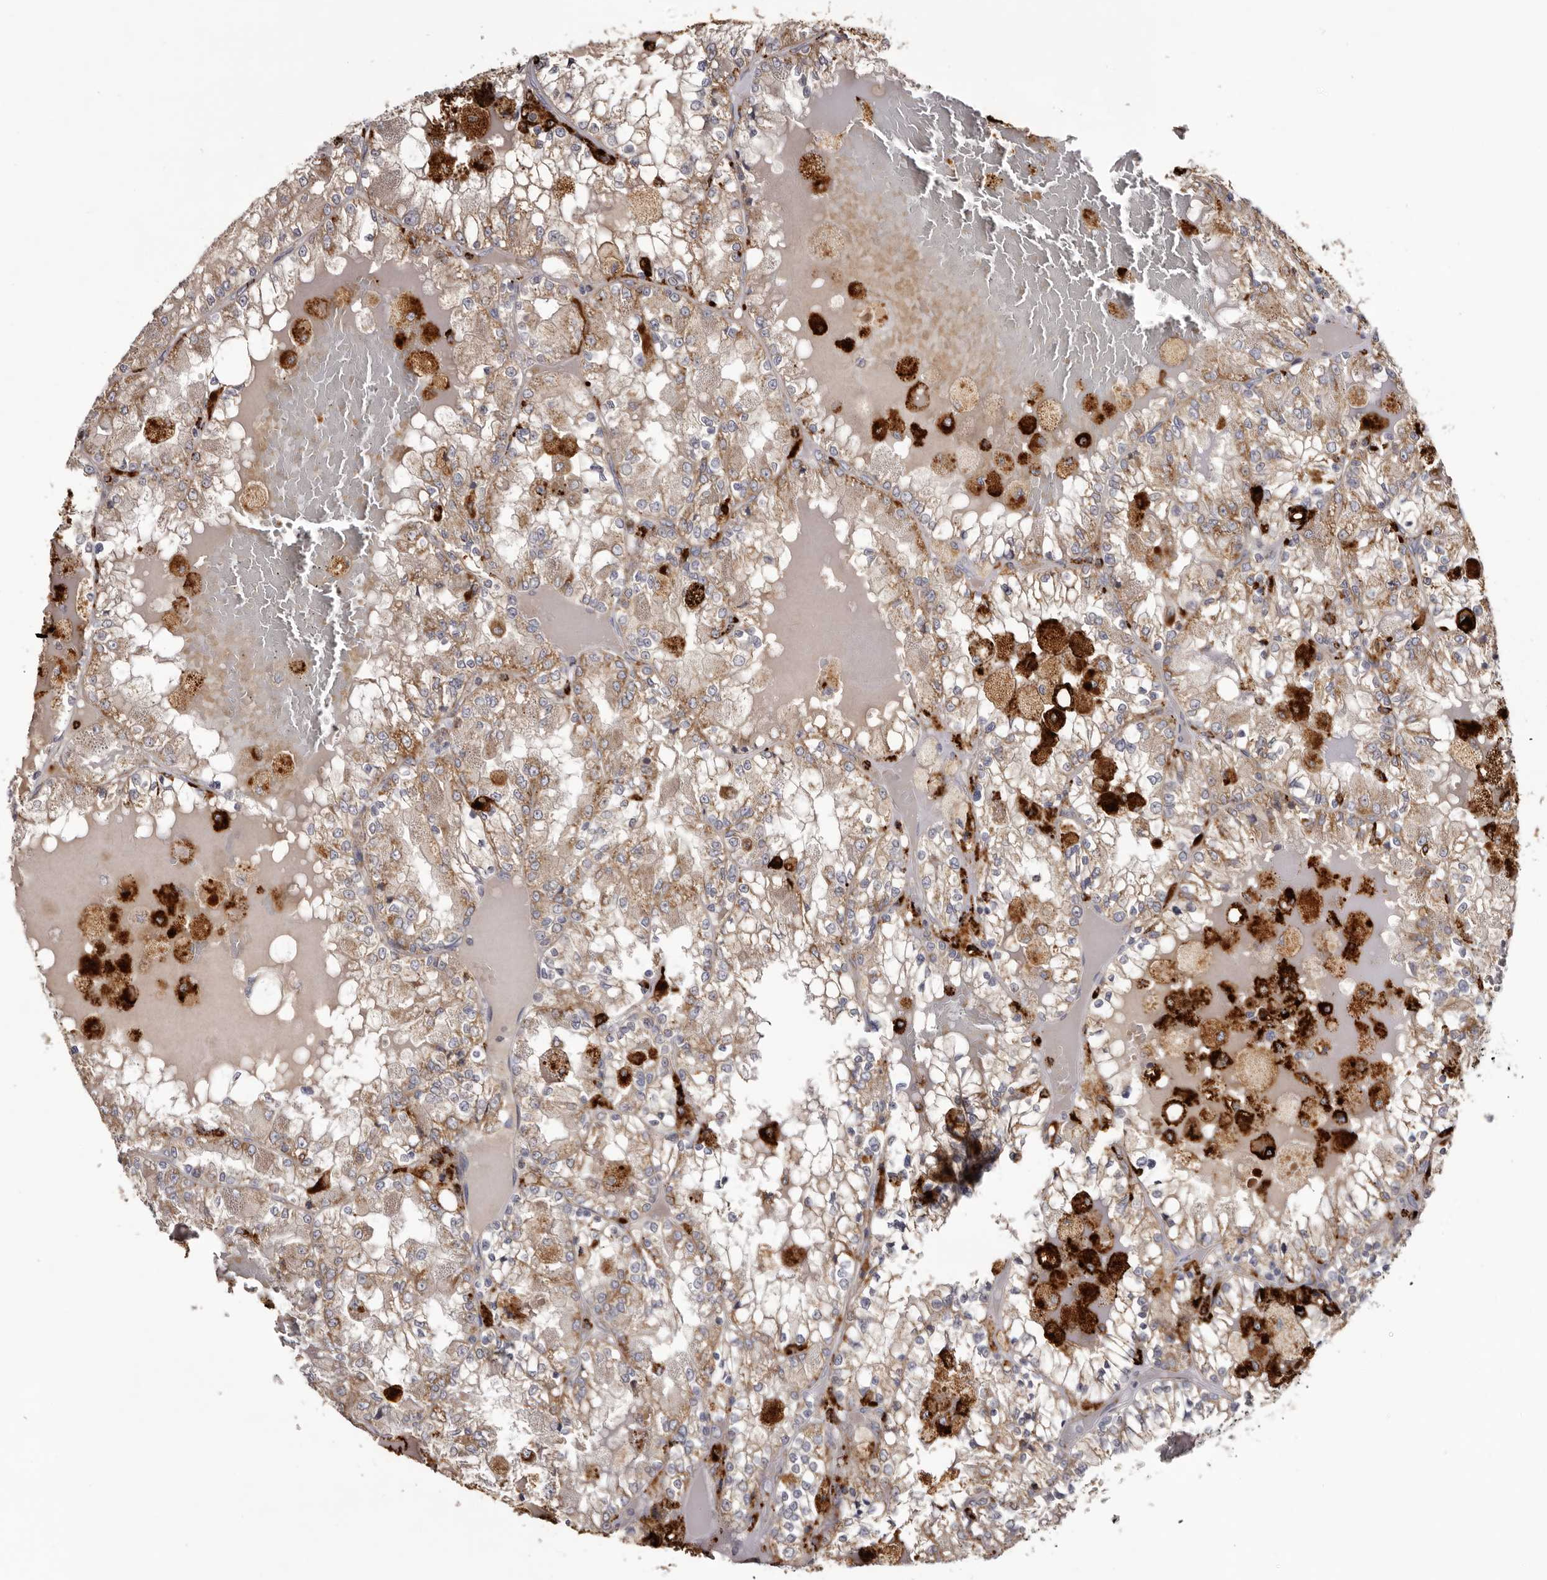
{"staining": {"intensity": "moderate", "quantity": ">75%", "location": "cytoplasmic/membranous"}, "tissue": "renal cancer", "cell_type": "Tumor cells", "image_type": "cancer", "snomed": [{"axis": "morphology", "description": "Adenocarcinoma, NOS"}, {"axis": "topography", "description": "Kidney"}], "caption": "This micrograph displays immunohistochemistry staining of adenocarcinoma (renal), with medium moderate cytoplasmic/membranous staining in about >75% of tumor cells.", "gene": "MECR", "patient": {"sex": "female", "age": 56}}